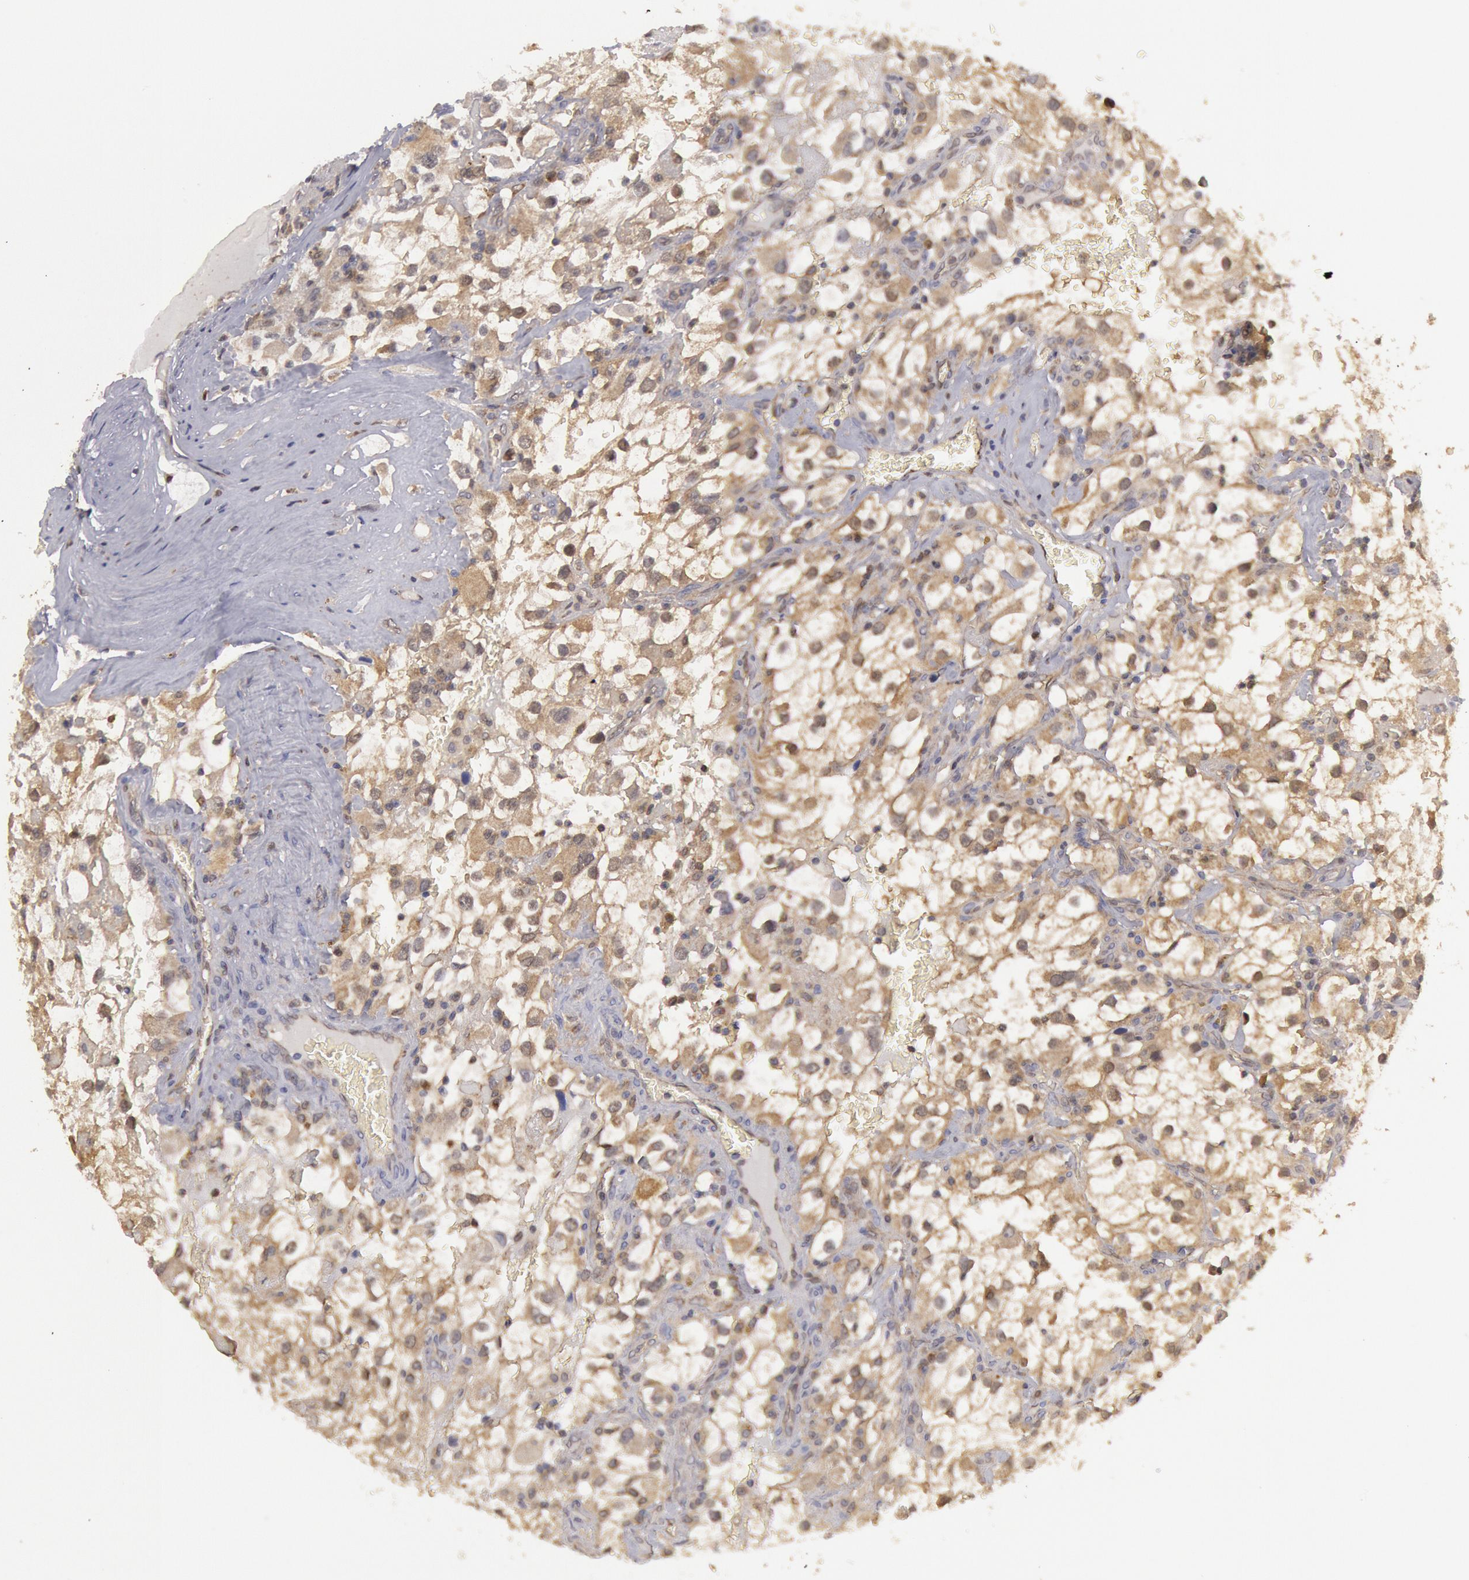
{"staining": {"intensity": "weak", "quantity": ">75%", "location": "cytoplasmic/membranous"}, "tissue": "renal cancer", "cell_type": "Tumor cells", "image_type": "cancer", "snomed": [{"axis": "morphology", "description": "Adenocarcinoma, NOS"}, {"axis": "topography", "description": "Kidney"}], "caption": "IHC of adenocarcinoma (renal) shows low levels of weak cytoplasmic/membranous positivity in approximately >75% of tumor cells.", "gene": "MPST", "patient": {"sex": "female", "age": 52}}